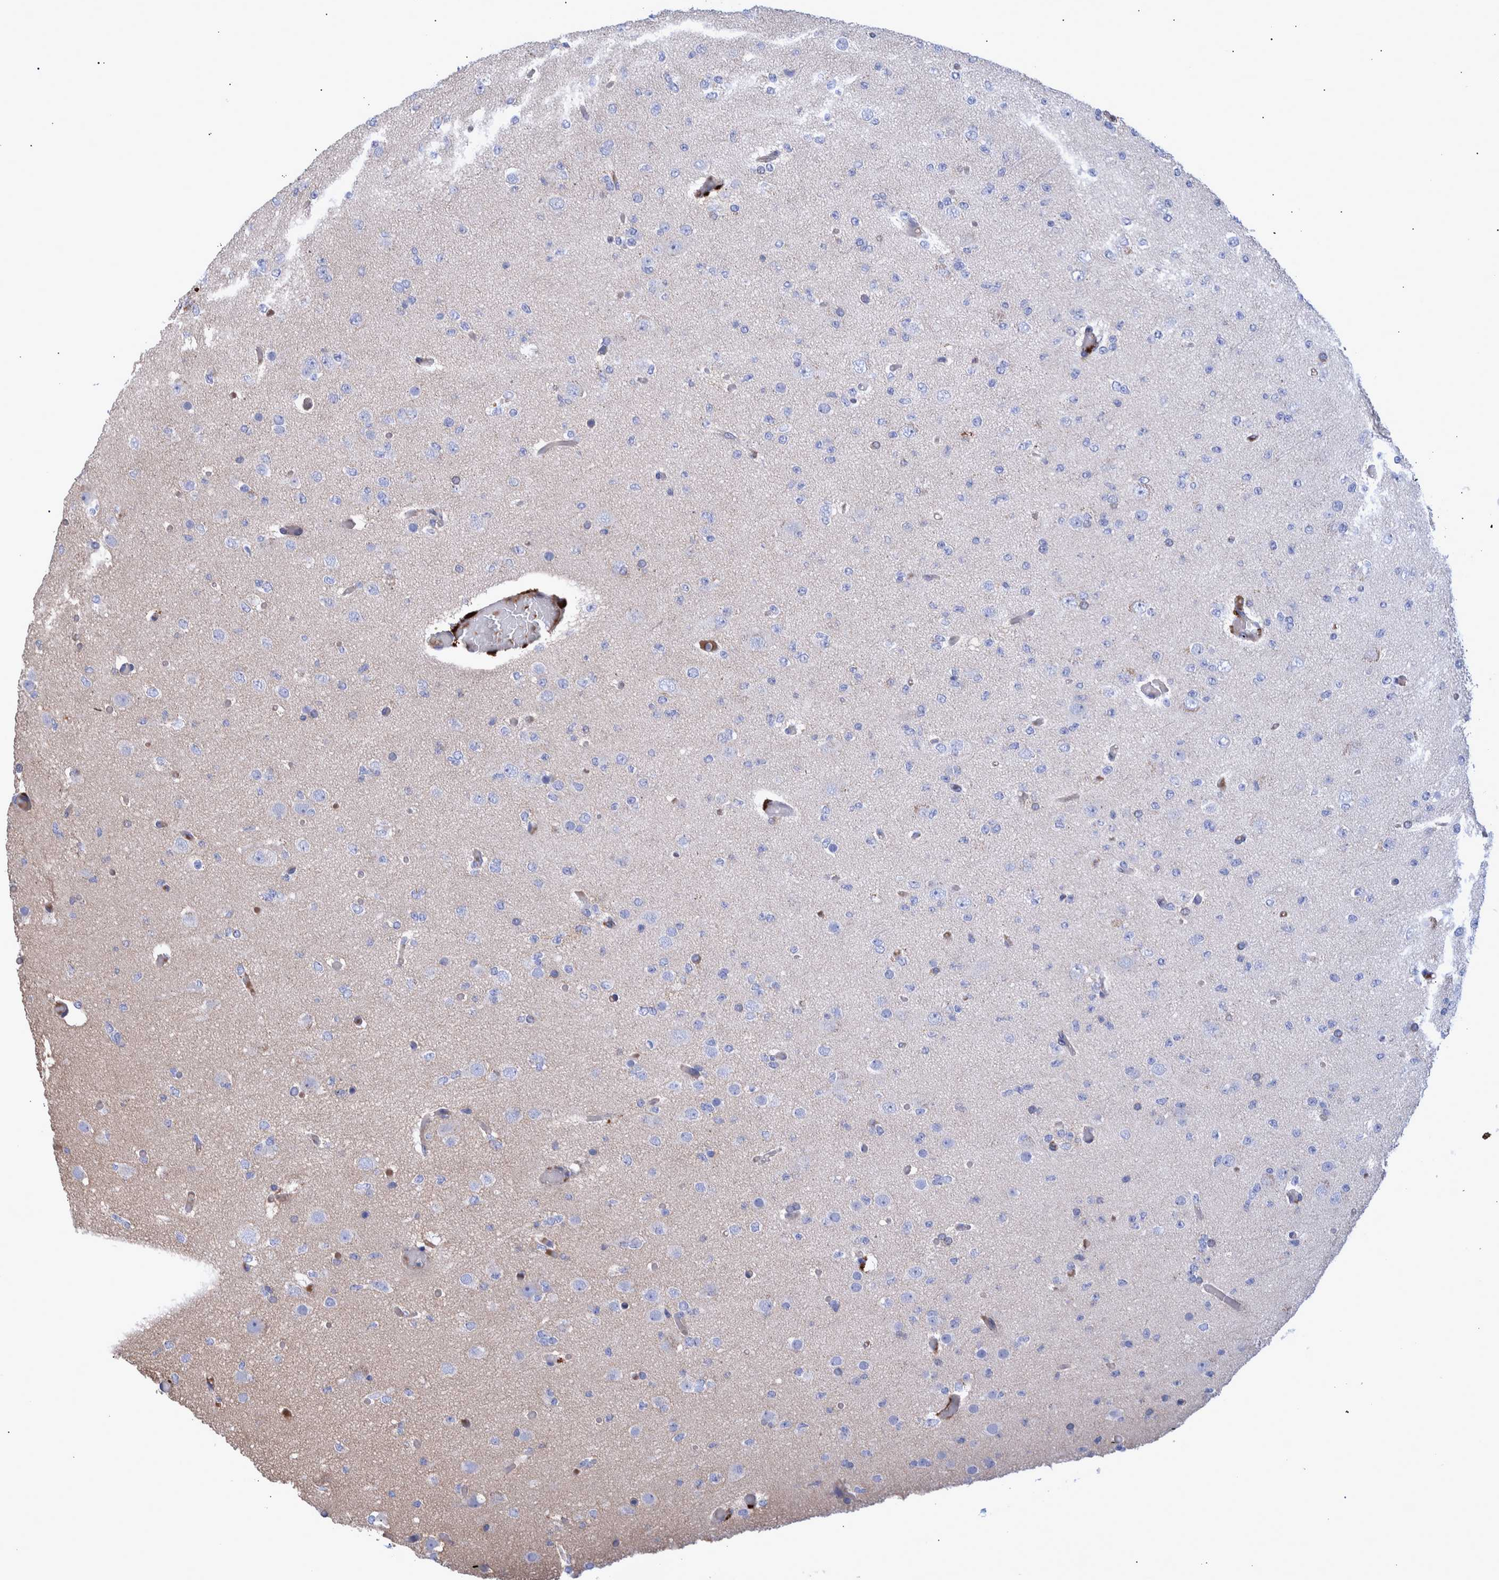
{"staining": {"intensity": "negative", "quantity": "none", "location": "none"}, "tissue": "glioma", "cell_type": "Tumor cells", "image_type": "cancer", "snomed": [{"axis": "morphology", "description": "Glioma, malignant, Low grade"}, {"axis": "topography", "description": "Brain"}], "caption": "IHC image of neoplastic tissue: human malignant glioma (low-grade) stained with DAB displays no significant protein expression in tumor cells.", "gene": "DLL4", "patient": {"sex": "female", "age": 22}}